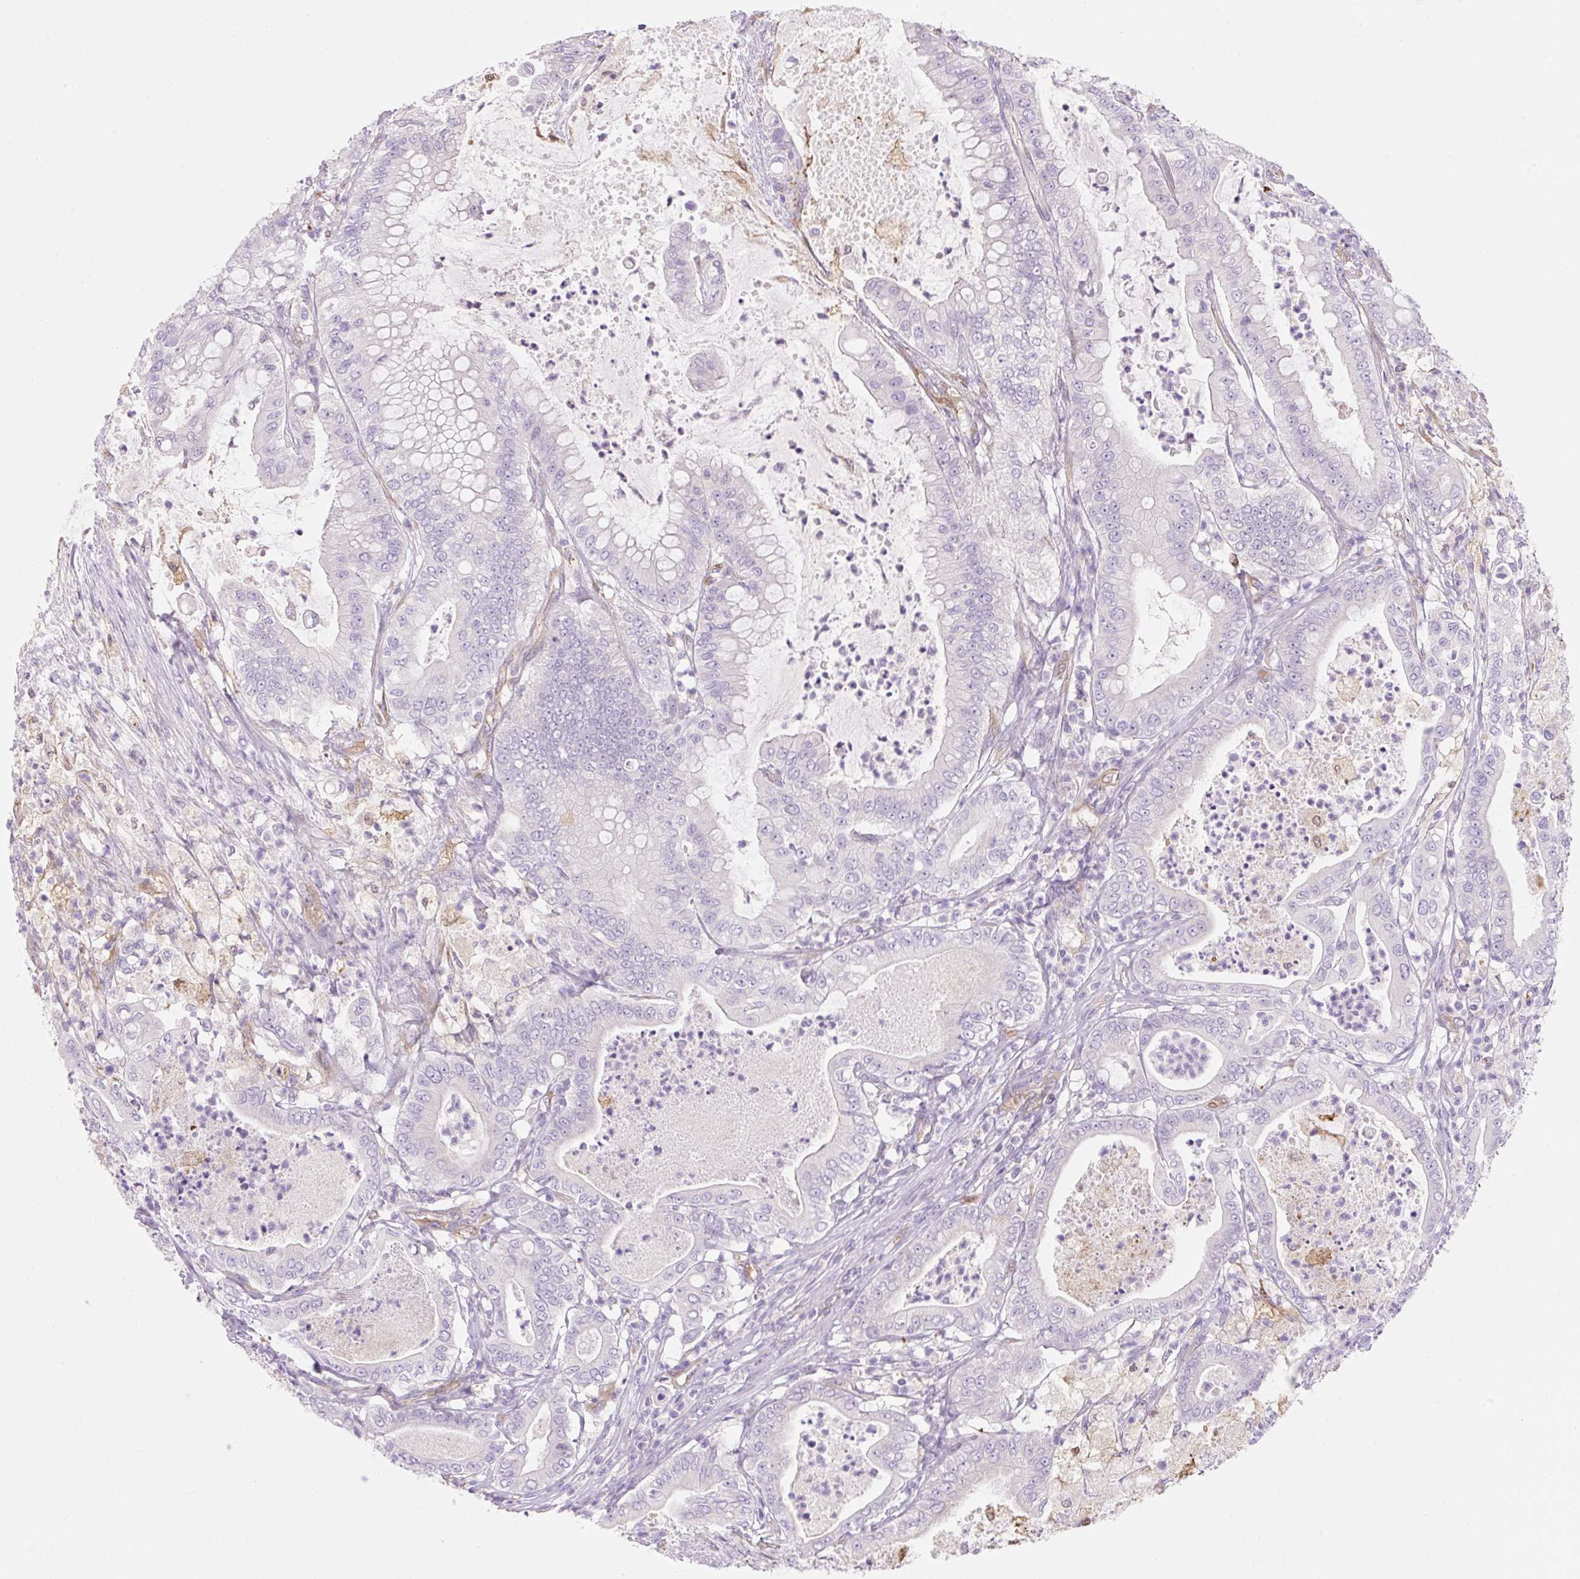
{"staining": {"intensity": "negative", "quantity": "none", "location": "none"}, "tissue": "pancreatic cancer", "cell_type": "Tumor cells", "image_type": "cancer", "snomed": [{"axis": "morphology", "description": "Adenocarcinoma, NOS"}, {"axis": "topography", "description": "Pancreas"}], "caption": "Adenocarcinoma (pancreatic) was stained to show a protein in brown. There is no significant staining in tumor cells.", "gene": "FABP5", "patient": {"sex": "male", "age": 71}}